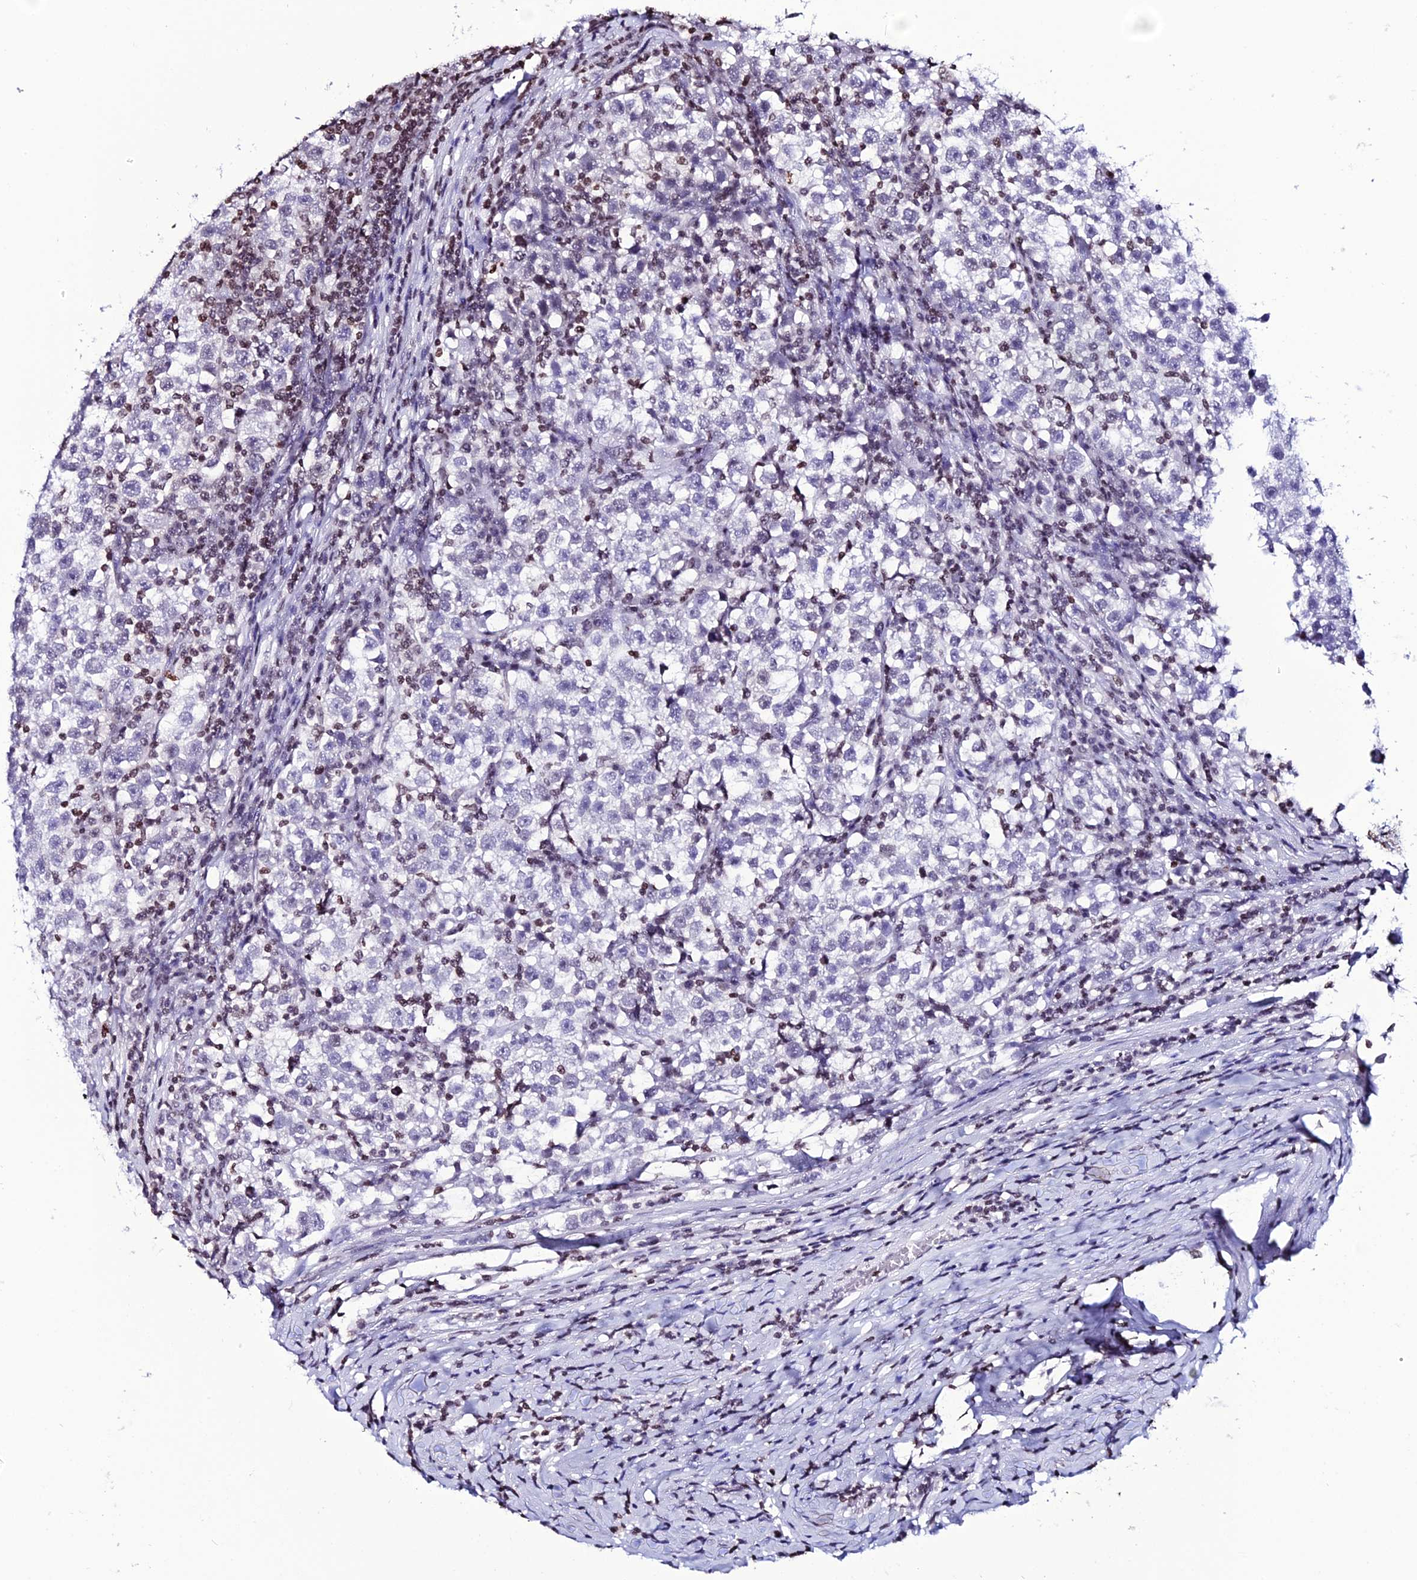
{"staining": {"intensity": "negative", "quantity": "none", "location": "none"}, "tissue": "testis cancer", "cell_type": "Tumor cells", "image_type": "cancer", "snomed": [{"axis": "morphology", "description": "Normal tissue, NOS"}, {"axis": "morphology", "description": "Seminoma, NOS"}, {"axis": "topography", "description": "Testis"}], "caption": "This histopathology image is of testis cancer (seminoma) stained with IHC to label a protein in brown with the nuclei are counter-stained blue. There is no staining in tumor cells.", "gene": "MACROH2A2", "patient": {"sex": "male", "age": 43}}